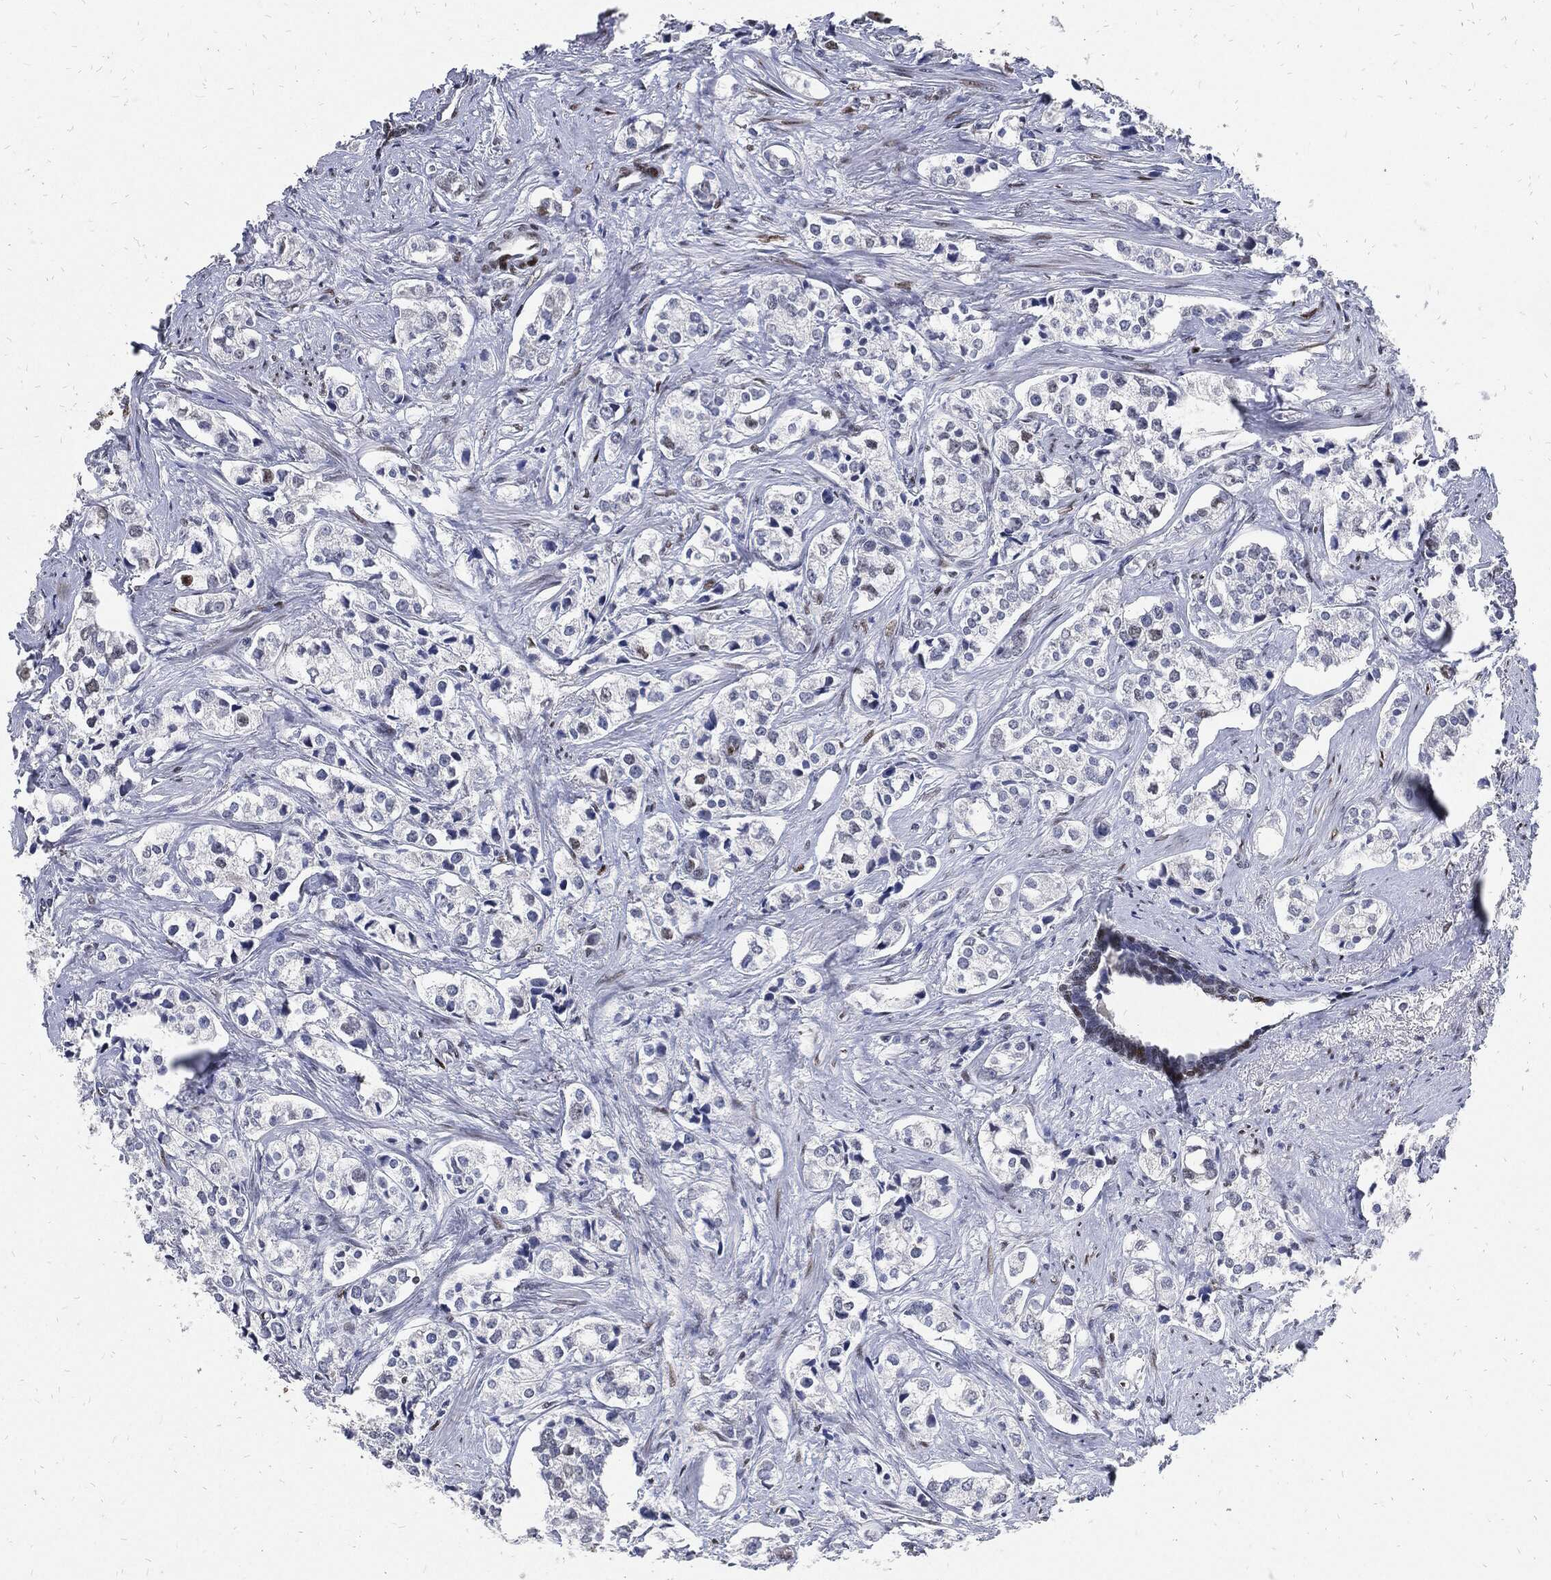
{"staining": {"intensity": "negative", "quantity": "none", "location": "none"}, "tissue": "prostate cancer", "cell_type": "Tumor cells", "image_type": "cancer", "snomed": [{"axis": "morphology", "description": "Adenocarcinoma, NOS"}, {"axis": "topography", "description": "Prostate and seminal vesicle, NOS"}], "caption": "Micrograph shows no protein staining in tumor cells of prostate cancer (adenocarcinoma) tissue.", "gene": "JUN", "patient": {"sex": "male", "age": 63}}